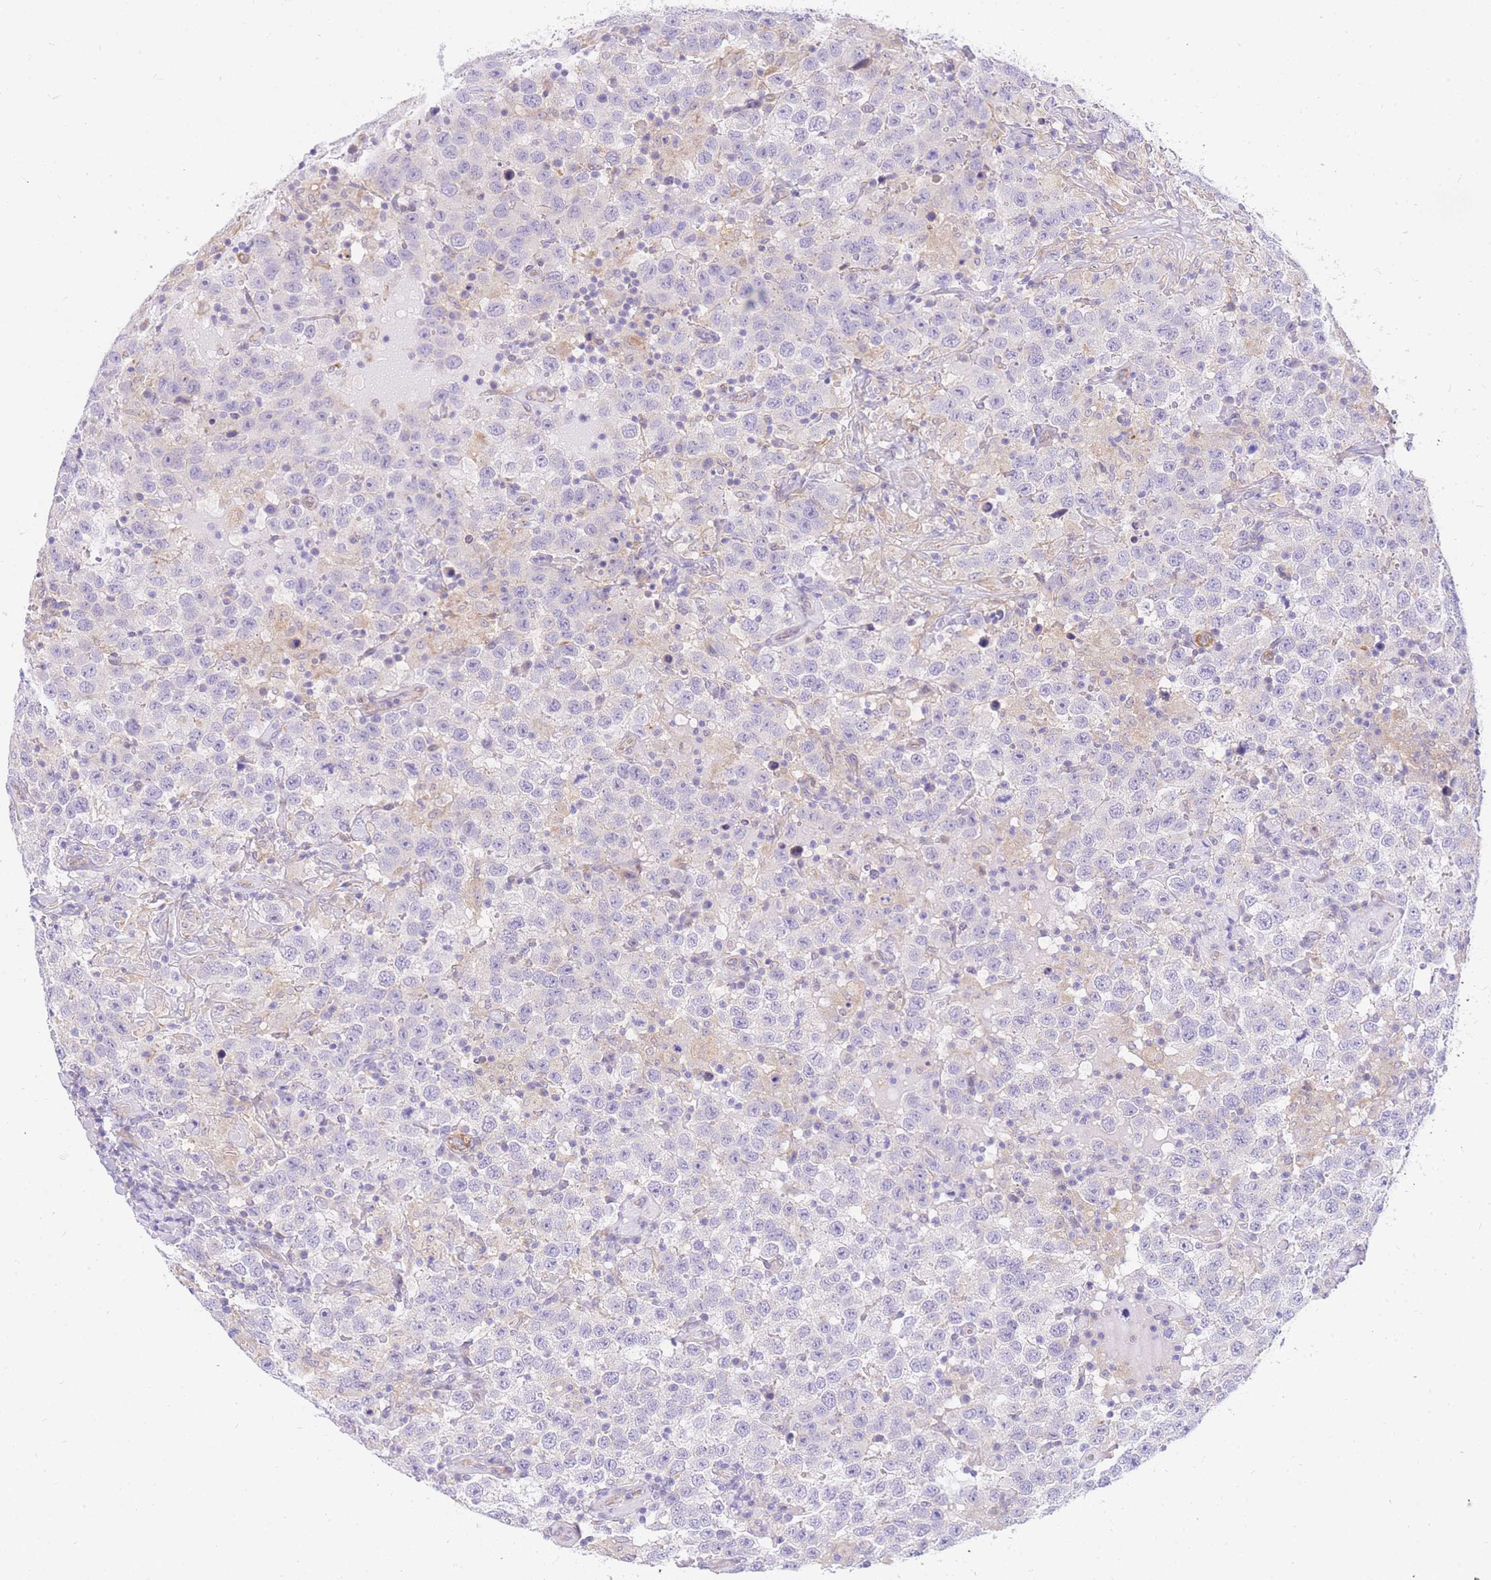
{"staining": {"intensity": "negative", "quantity": "none", "location": "none"}, "tissue": "testis cancer", "cell_type": "Tumor cells", "image_type": "cancer", "snomed": [{"axis": "morphology", "description": "Seminoma, NOS"}, {"axis": "topography", "description": "Testis"}], "caption": "Tumor cells show no significant expression in testis seminoma.", "gene": "SRSF12", "patient": {"sex": "male", "age": 41}}